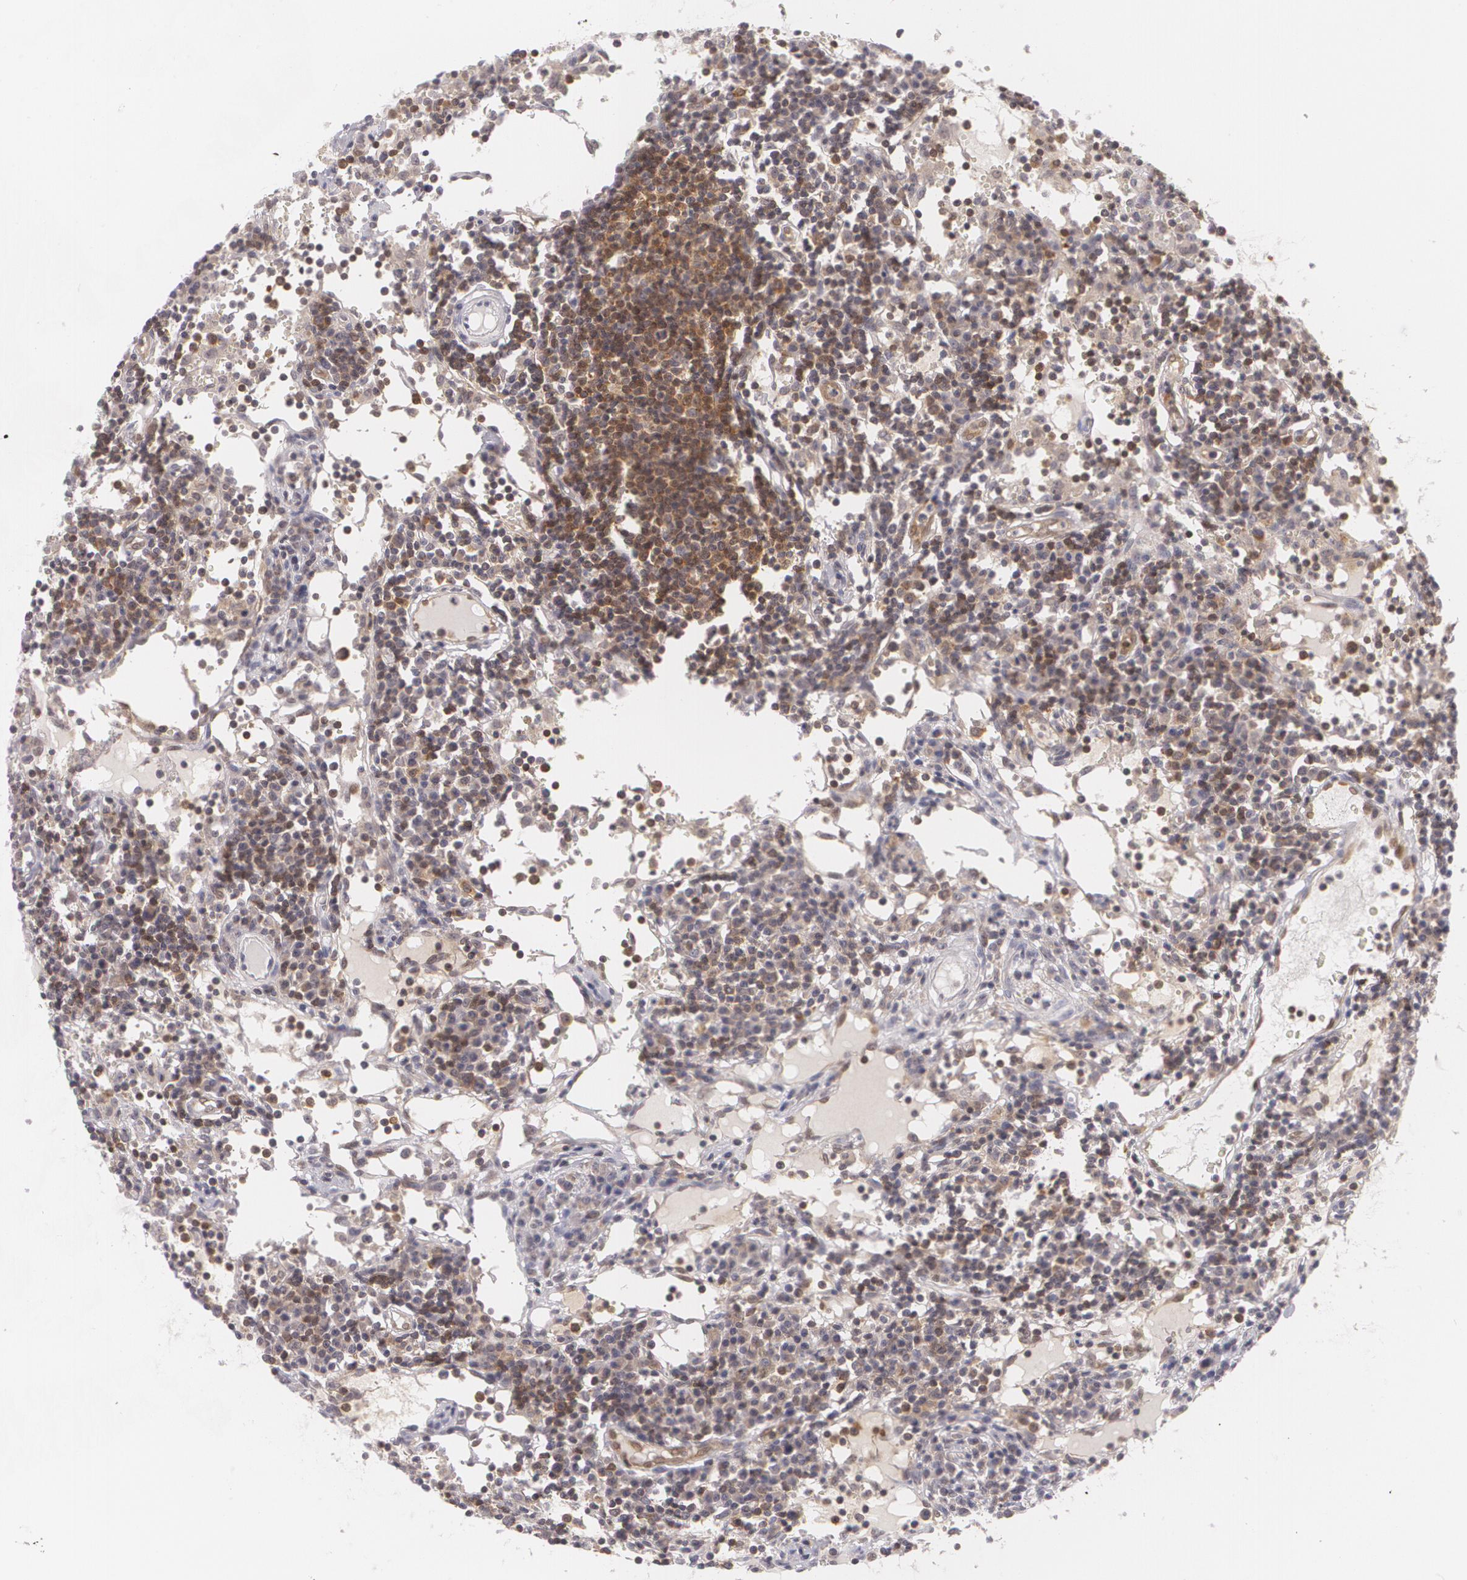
{"staining": {"intensity": "moderate", "quantity": ">75%", "location": "cytoplasmic/membranous"}, "tissue": "lymph node", "cell_type": "Non-germinal center cells", "image_type": "normal", "snomed": [{"axis": "morphology", "description": "Normal tissue, NOS"}, {"axis": "topography", "description": "Lymph node"}], "caption": "IHC of benign lymph node reveals medium levels of moderate cytoplasmic/membranous expression in approximately >75% of non-germinal center cells.", "gene": "BCL10", "patient": {"sex": "female", "age": 55}}